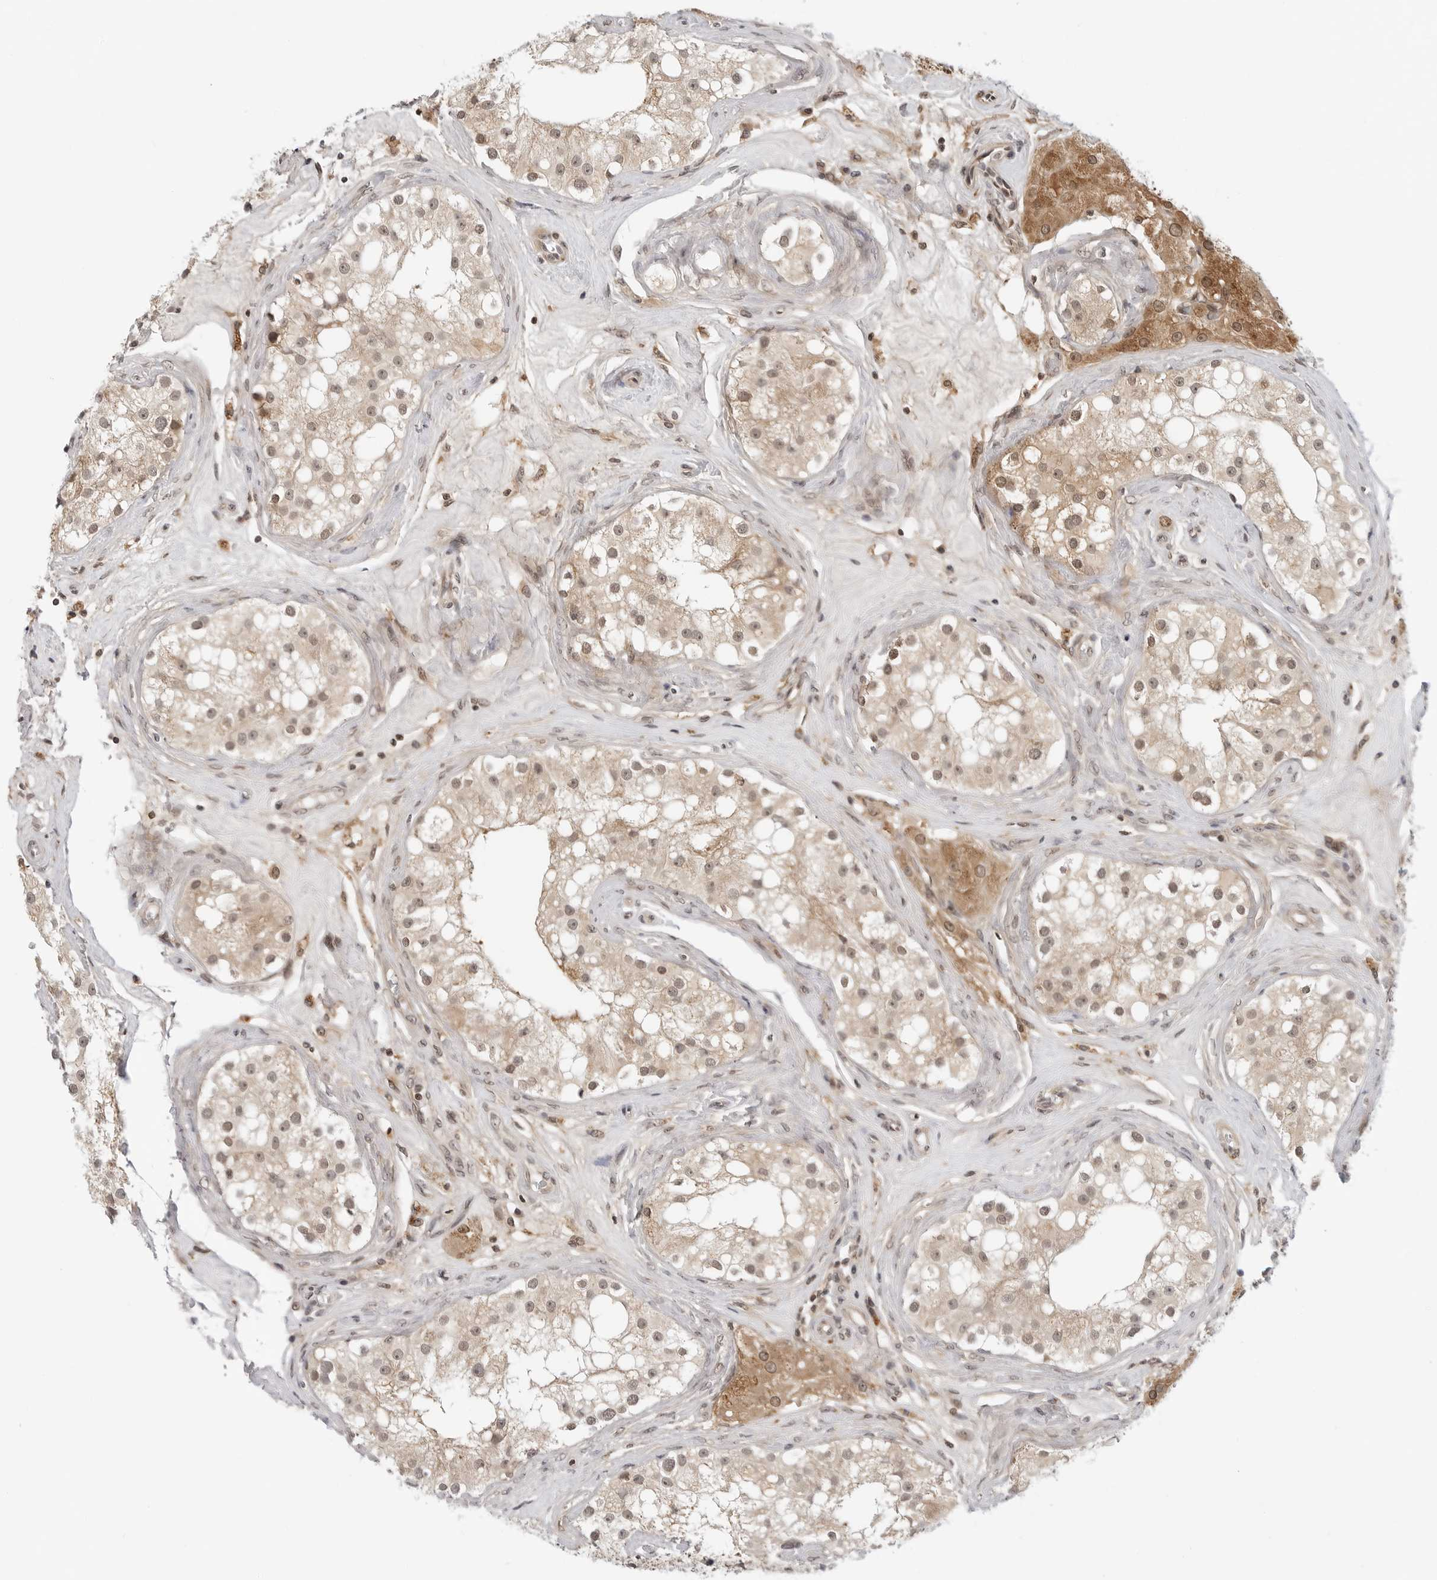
{"staining": {"intensity": "weak", "quantity": ">75%", "location": "cytoplasmic/membranous,nuclear"}, "tissue": "testis", "cell_type": "Cells in seminiferous ducts", "image_type": "normal", "snomed": [{"axis": "morphology", "description": "Normal tissue, NOS"}, {"axis": "topography", "description": "Testis"}], "caption": "Benign testis displays weak cytoplasmic/membranous,nuclear positivity in about >75% of cells in seminiferous ducts, visualized by immunohistochemistry. (DAB IHC, brown staining for protein, blue staining for nuclei).", "gene": "MAP2K5", "patient": {"sex": "male", "age": 84}}